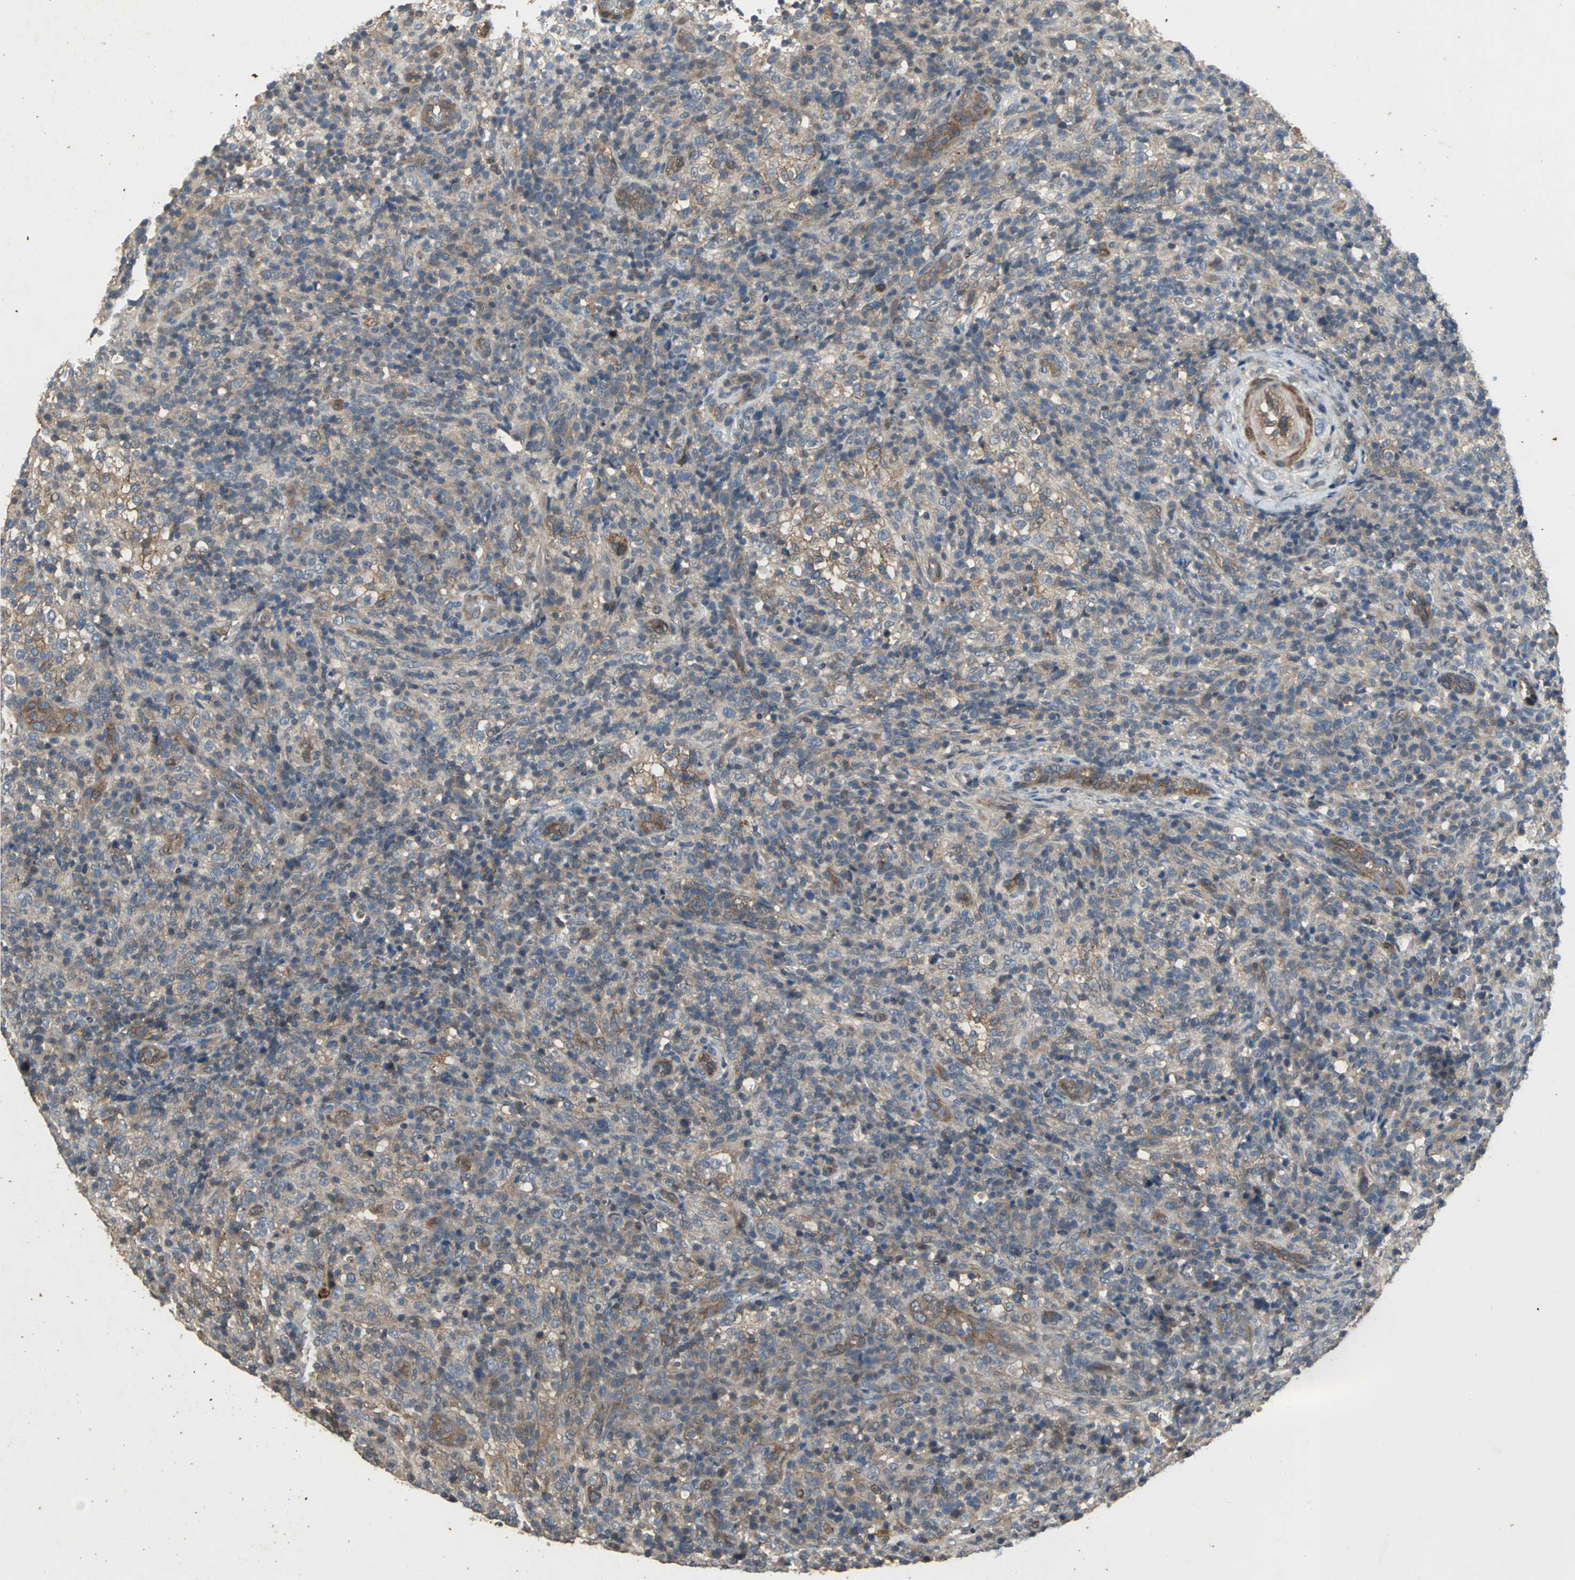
{"staining": {"intensity": "moderate", "quantity": ">75%", "location": "cytoplasmic/membranous"}, "tissue": "lymphoma", "cell_type": "Tumor cells", "image_type": "cancer", "snomed": [{"axis": "morphology", "description": "Malignant lymphoma, non-Hodgkin's type, High grade"}, {"axis": "topography", "description": "Lymph node"}], "caption": "Brown immunohistochemical staining in human malignant lymphoma, non-Hodgkin's type (high-grade) demonstrates moderate cytoplasmic/membranous staining in about >75% of tumor cells.", "gene": "MET", "patient": {"sex": "female", "age": 76}}